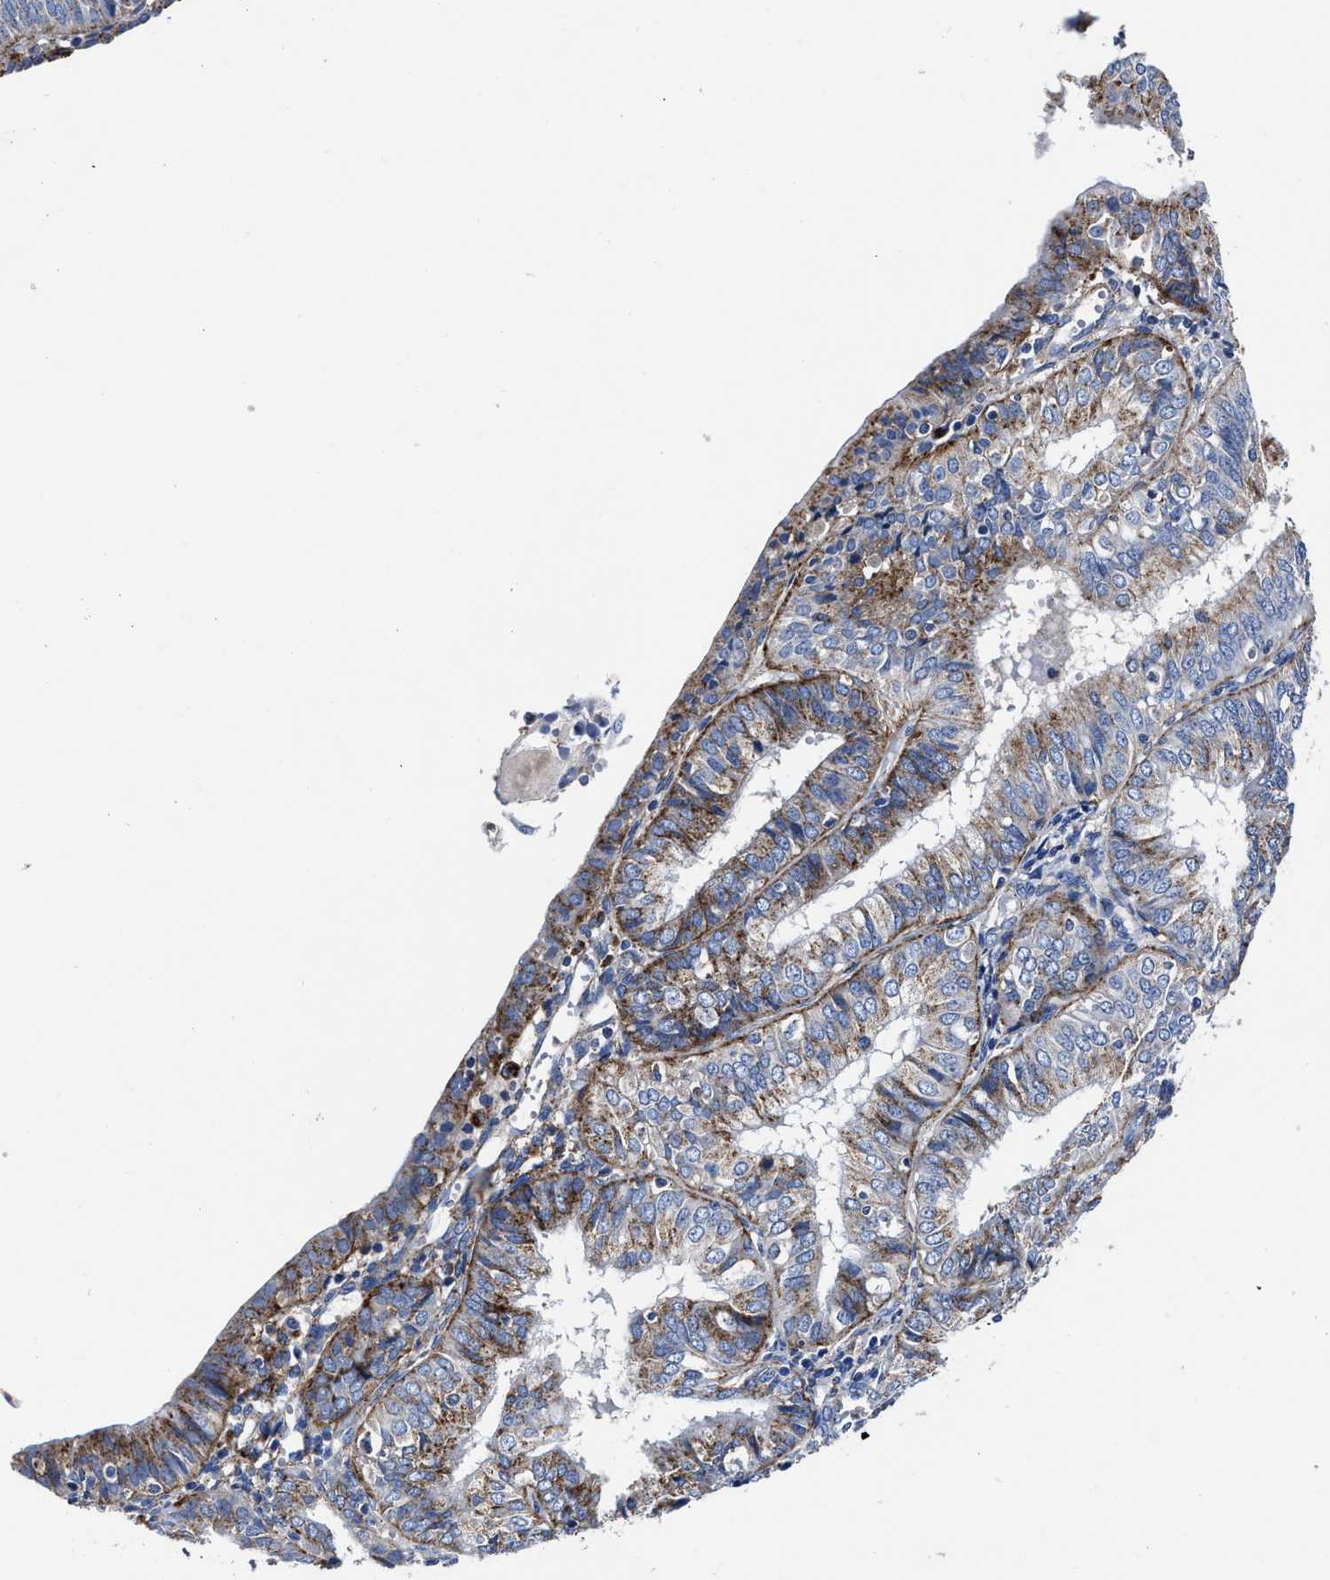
{"staining": {"intensity": "moderate", "quantity": ">75%", "location": "cytoplasmic/membranous"}, "tissue": "endometrial cancer", "cell_type": "Tumor cells", "image_type": "cancer", "snomed": [{"axis": "morphology", "description": "Adenocarcinoma, NOS"}, {"axis": "topography", "description": "Endometrium"}], "caption": "Tumor cells show medium levels of moderate cytoplasmic/membranous positivity in approximately >75% of cells in human endometrial cancer.", "gene": "LAMTOR4", "patient": {"sex": "female", "age": 58}}